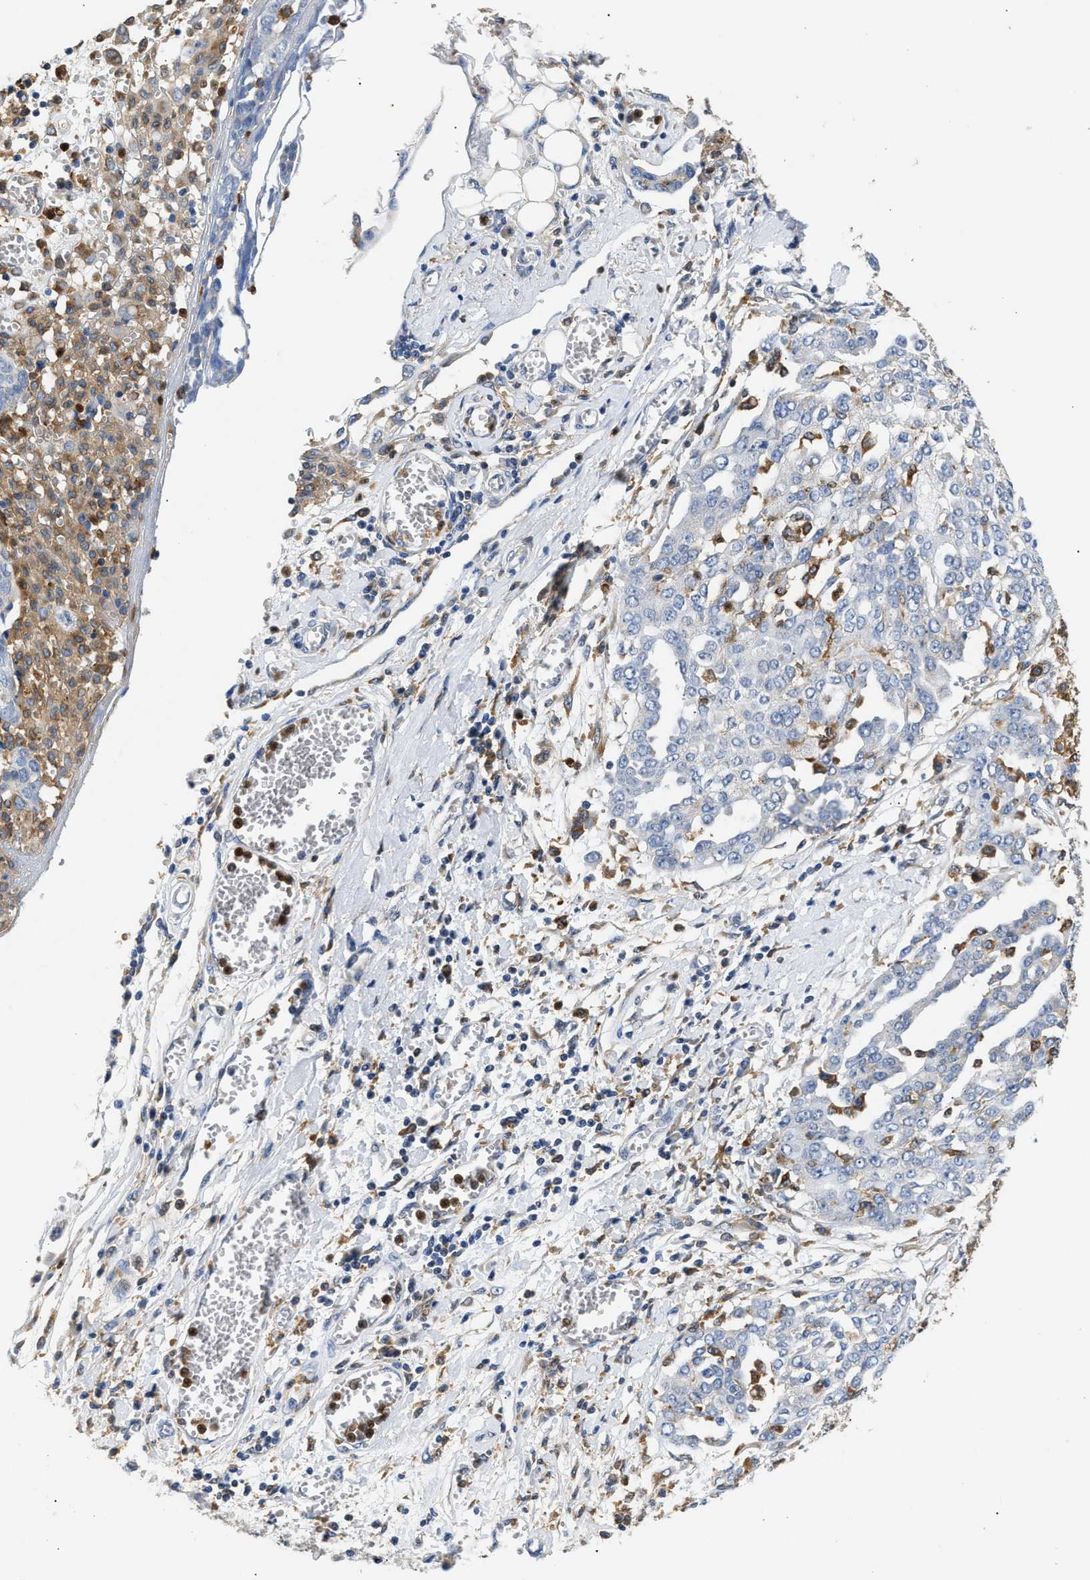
{"staining": {"intensity": "negative", "quantity": "none", "location": "none"}, "tissue": "ovarian cancer", "cell_type": "Tumor cells", "image_type": "cancer", "snomed": [{"axis": "morphology", "description": "Cystadenocarcinoma, serous, NOS"}, {"axis": "topography", "description": "Soft tissue"}, {"axis": "topography", "description": "Ovary"}], "caption": "Immunohistochemical staining of serous cystadenocarcinoma (ovarian) demonstrates no significant positivity in tumor cells. (Stains: DAB IHC with hematoxylin counter stain, Microscopy: brightfield microscopy at high magnification).", "gene": "RAB31", "patient": {"sex": "female", "age": 57}}